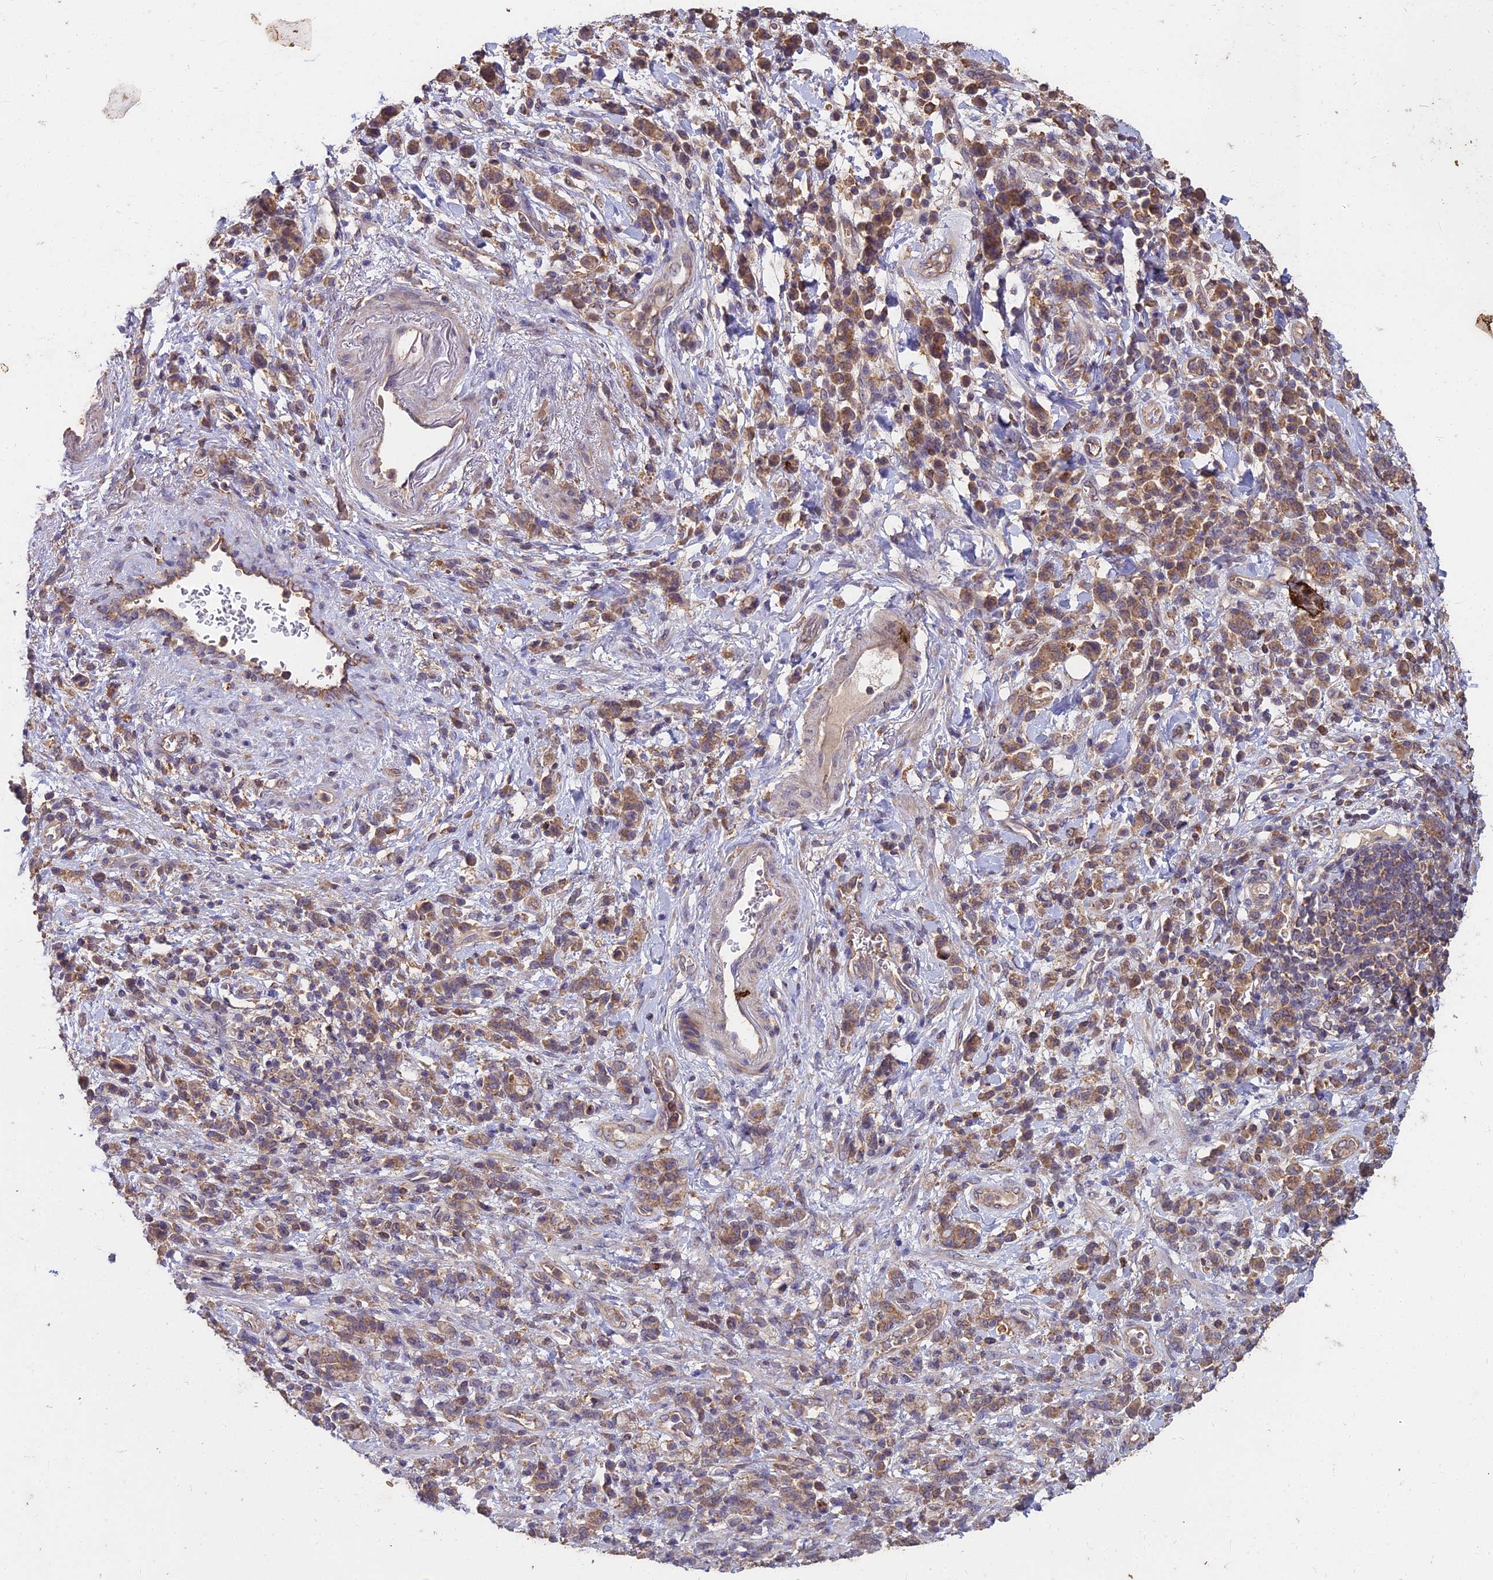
{"staining": {"intensity": "moderate", "quantity": ">75%", "location": "cytoplasmic/membranous"}, "tissue": "stomach cancer", "cell_type": "Tumor cells", "image_type": "cancer", "snomed": [{"axis": "morphology", "description": "Adenocarcinoma, NOS"}, {"axis": "topography", "description": "Stomach"}], "caption": "Moderate cytoplasmic/membranous staining is seen in about >75% of tumor cells in adenocarcinoma (stomach).", "gene": "CEMIP2", "patient": {"sex": "male", "age": 77}}